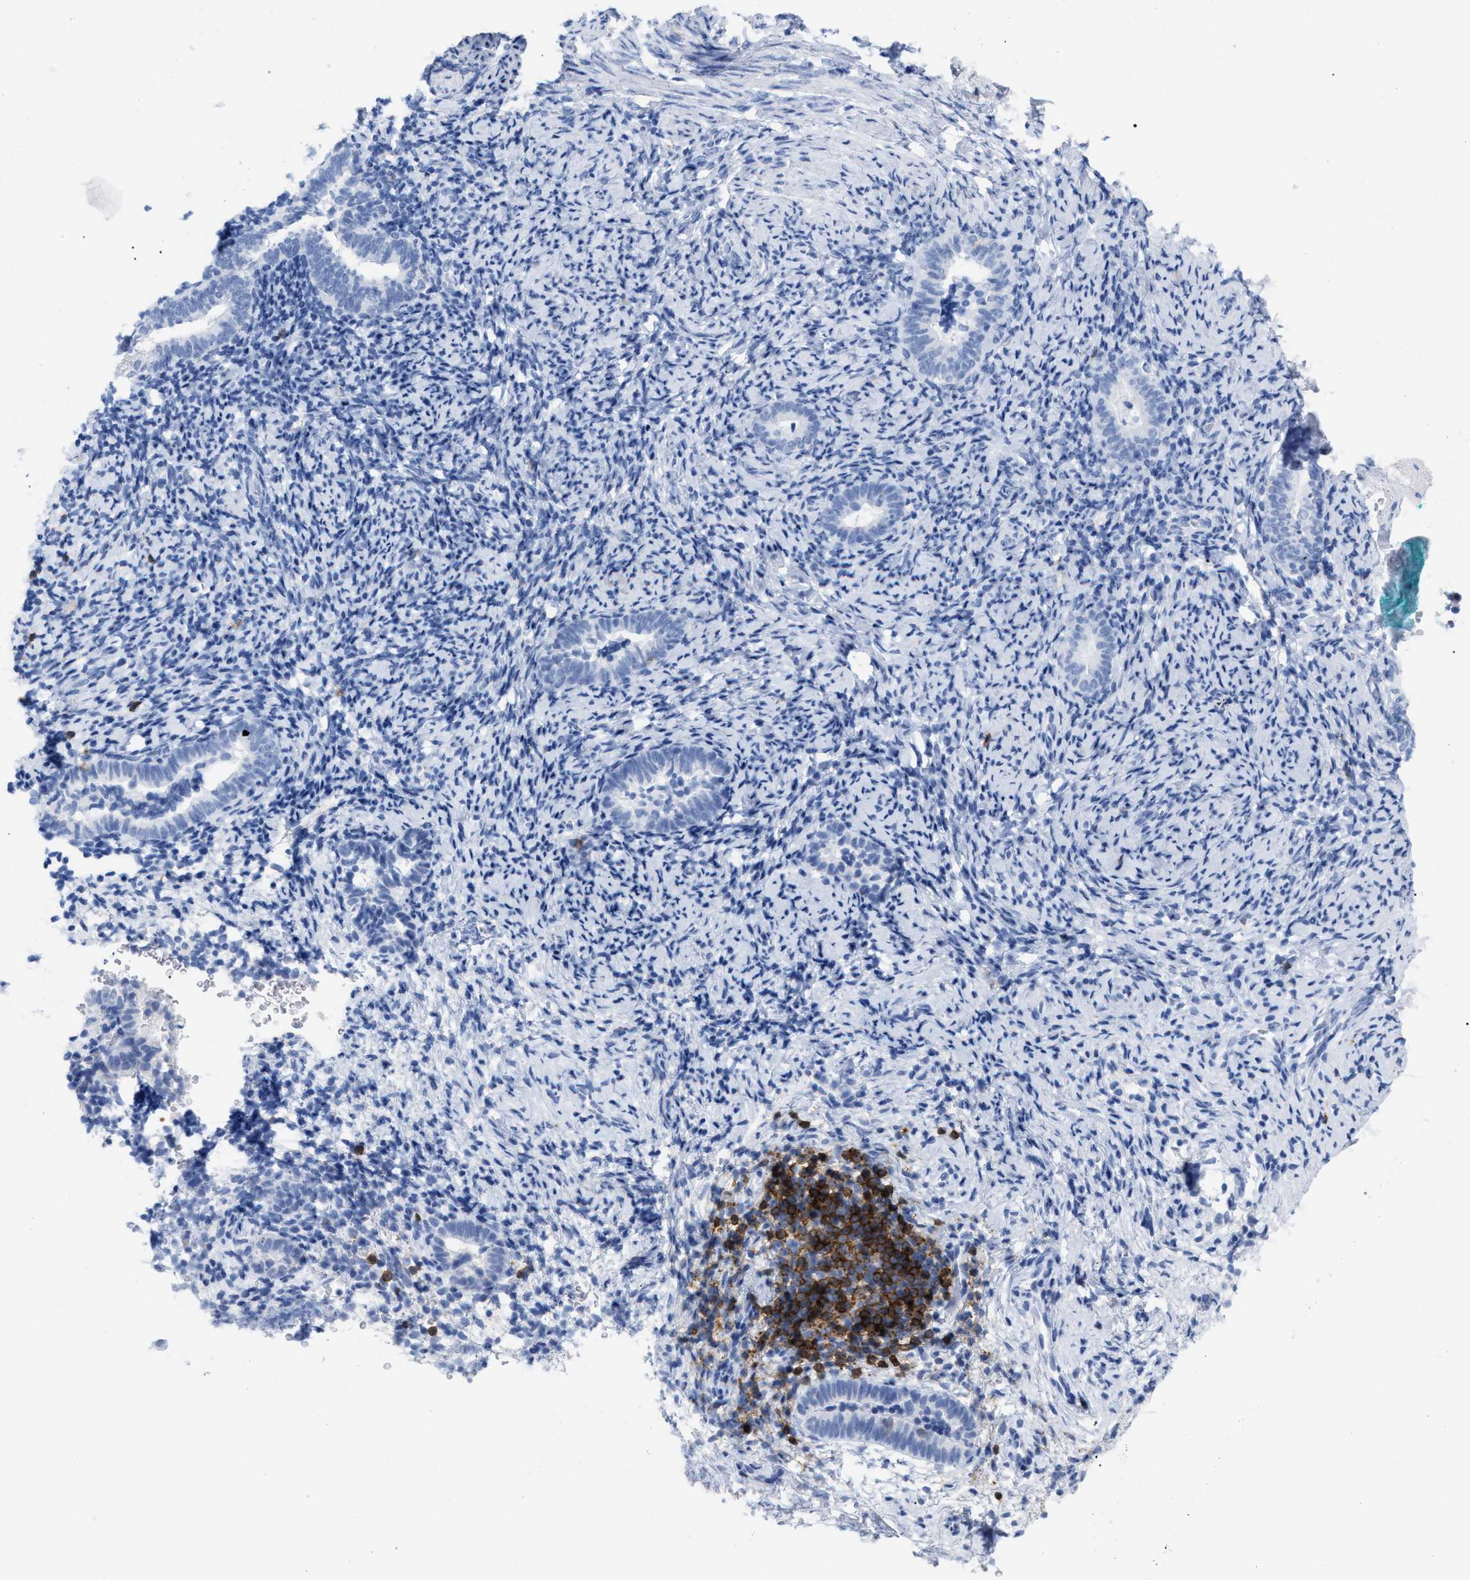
{"staining": {"intensity": "negative", "quantity": "none", "location": "none"}, "tissue": "endometrium", "cell_type": "Cells in endometrial stroma", "image_type": "normal", "snomed": [{"axis": "morphology", "description": "Normal tissue, NOS"}, {"axis": "topography", "description": "Endometrium"}], "caption": "Endometrium stained for a protein using immunohistochemistry (IHC) displays no expression cells in endometrial stroma.", "gene": "CD5", "patient": {"sex": "female", "age": 51}}